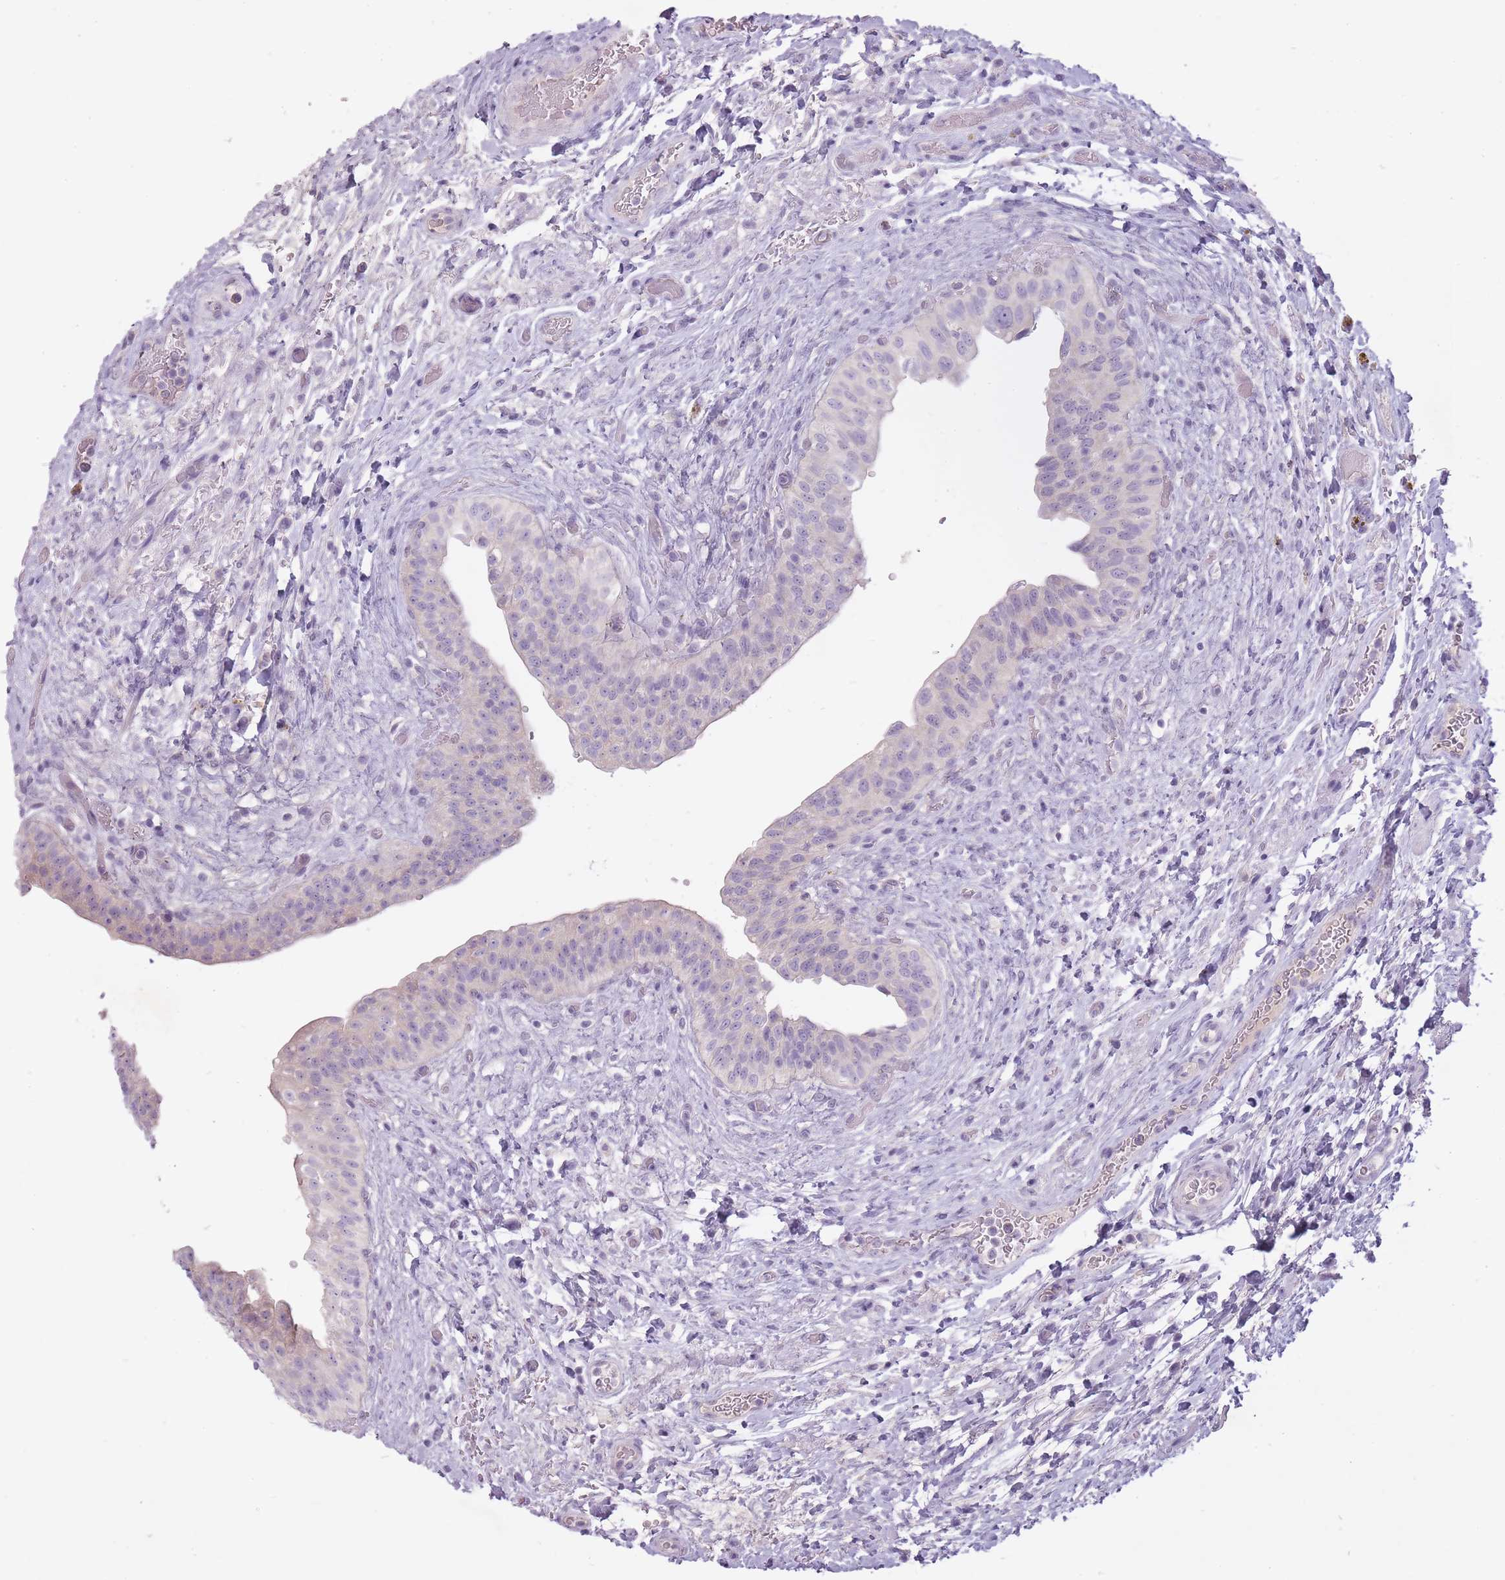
{"staining": {"intensity": "negative", "quantity": "none", "location": "none"}, "tissue": "urinary bladder", "cell_type": "Urothelial cells", "image_type": "normal", "snomed": [{"axis": "morphology", "description": "Normal tissue, NOS"}, {"axis": "topography", "description": "Urinary bladder"}], "caption": "A histopathology image of urinary bladder stained for a protein reveals no brown staining in urothelial cells. (Stains: DAB IHC with hematoxylin counter stain, Microscopy: brightfield microscopy at high magnification).", "gene": "FAM43B", "patient": {"sex": "male", "age": 69}}